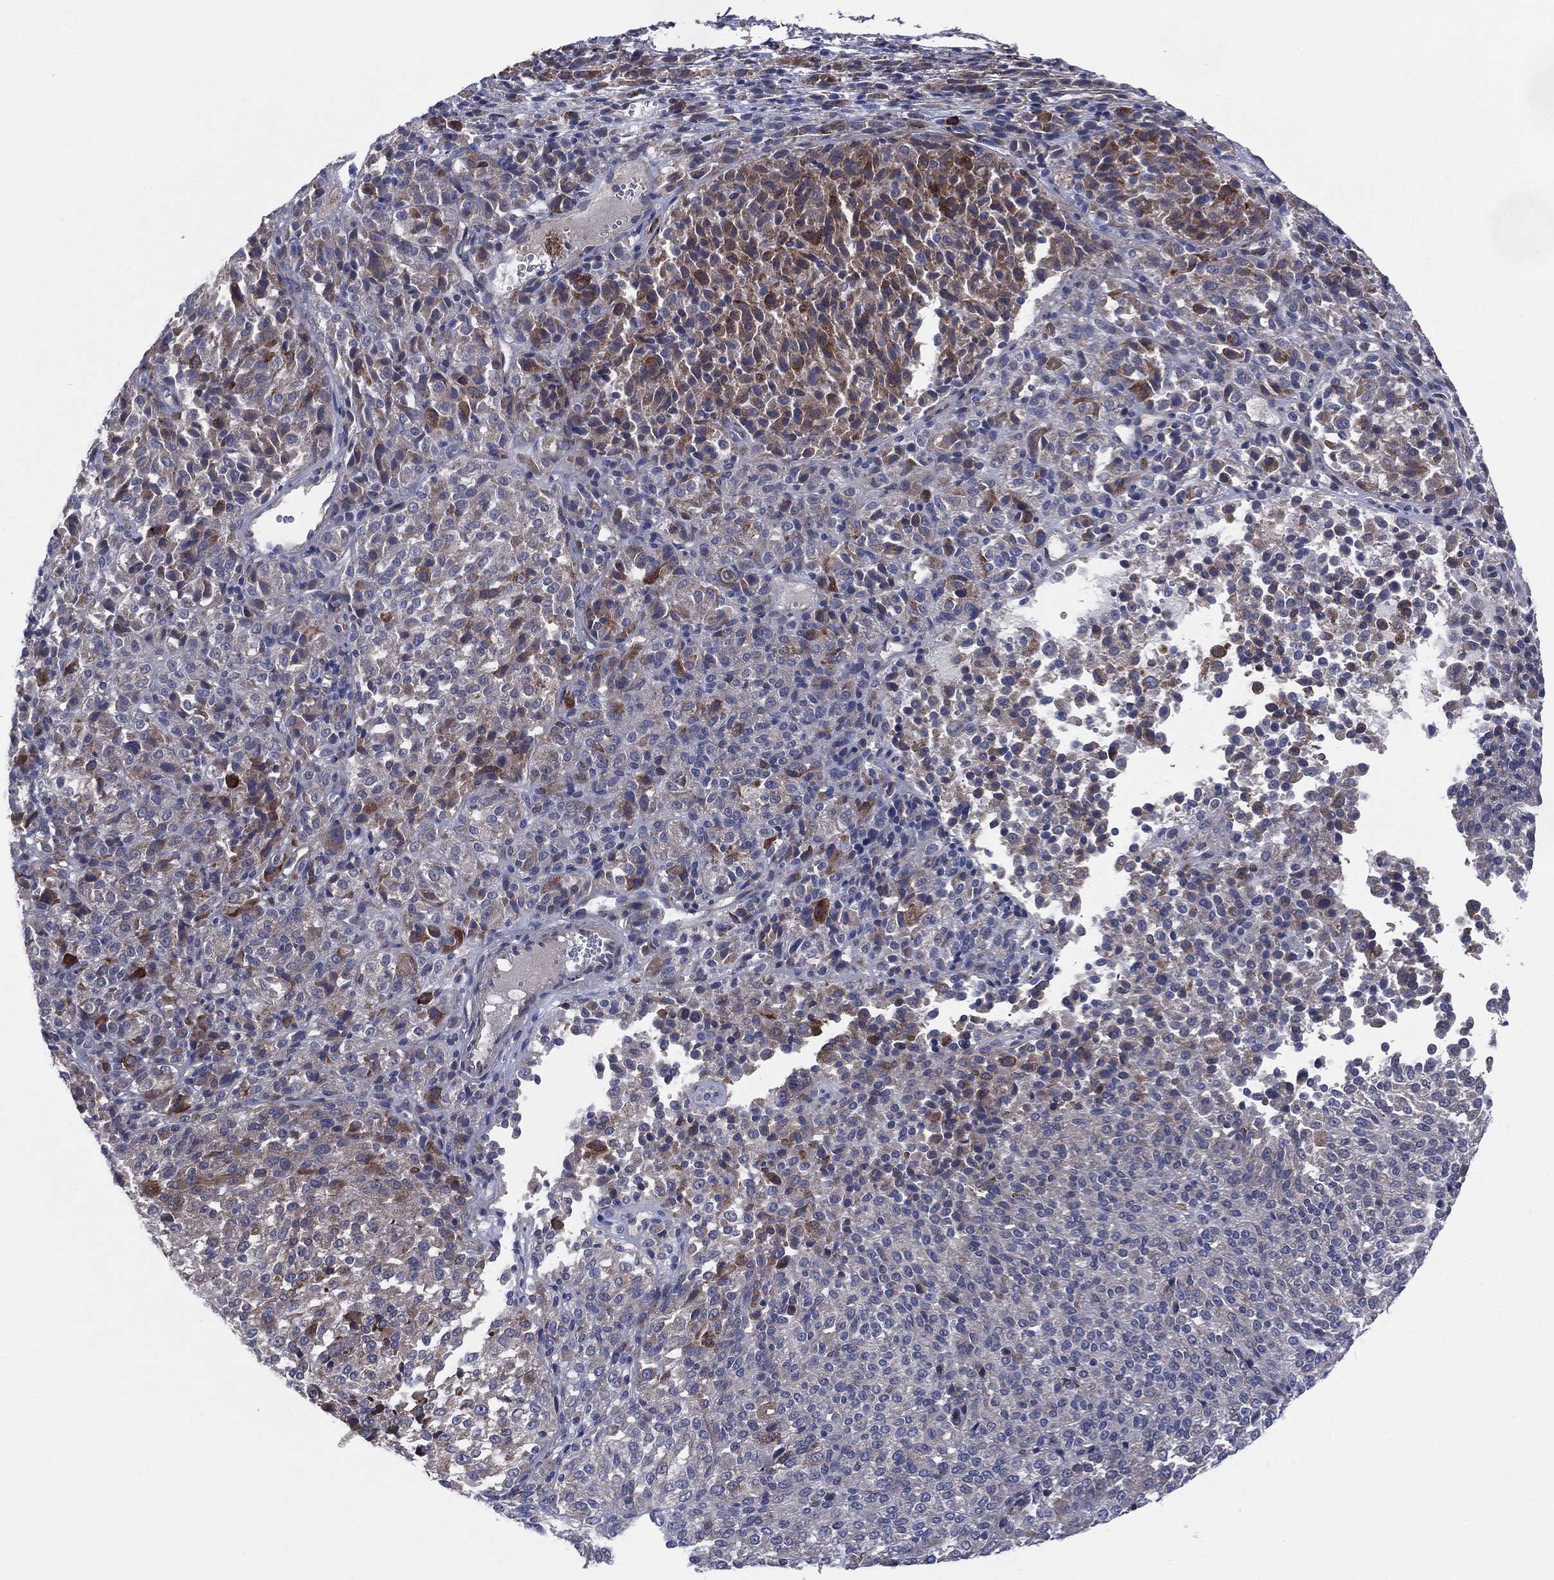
{"staining": {"intensity": "moderate", "quantity": "<25%", "location": "cytoplasmic/membranous"}, "tissue": "melanoma", "cell_type": "Tumor cells", "image_type": "cancer", "snomed": [{"axis": "morphology", "description": "Malignant melanoma, Metastatic site"}, {"axis": "topography", "description": "Brain"}], "caption": "Brown immunohistochemical staining in malignant melanoma (metastatic site) reveals moderate cytoplasmic/membranous staining in about <25% of tumor cells. The protein of interest is shown in brown color, while the nuclei are stained blue.", "gene": "CCDC159", "patient": {"sex": "female", "age": 56}}